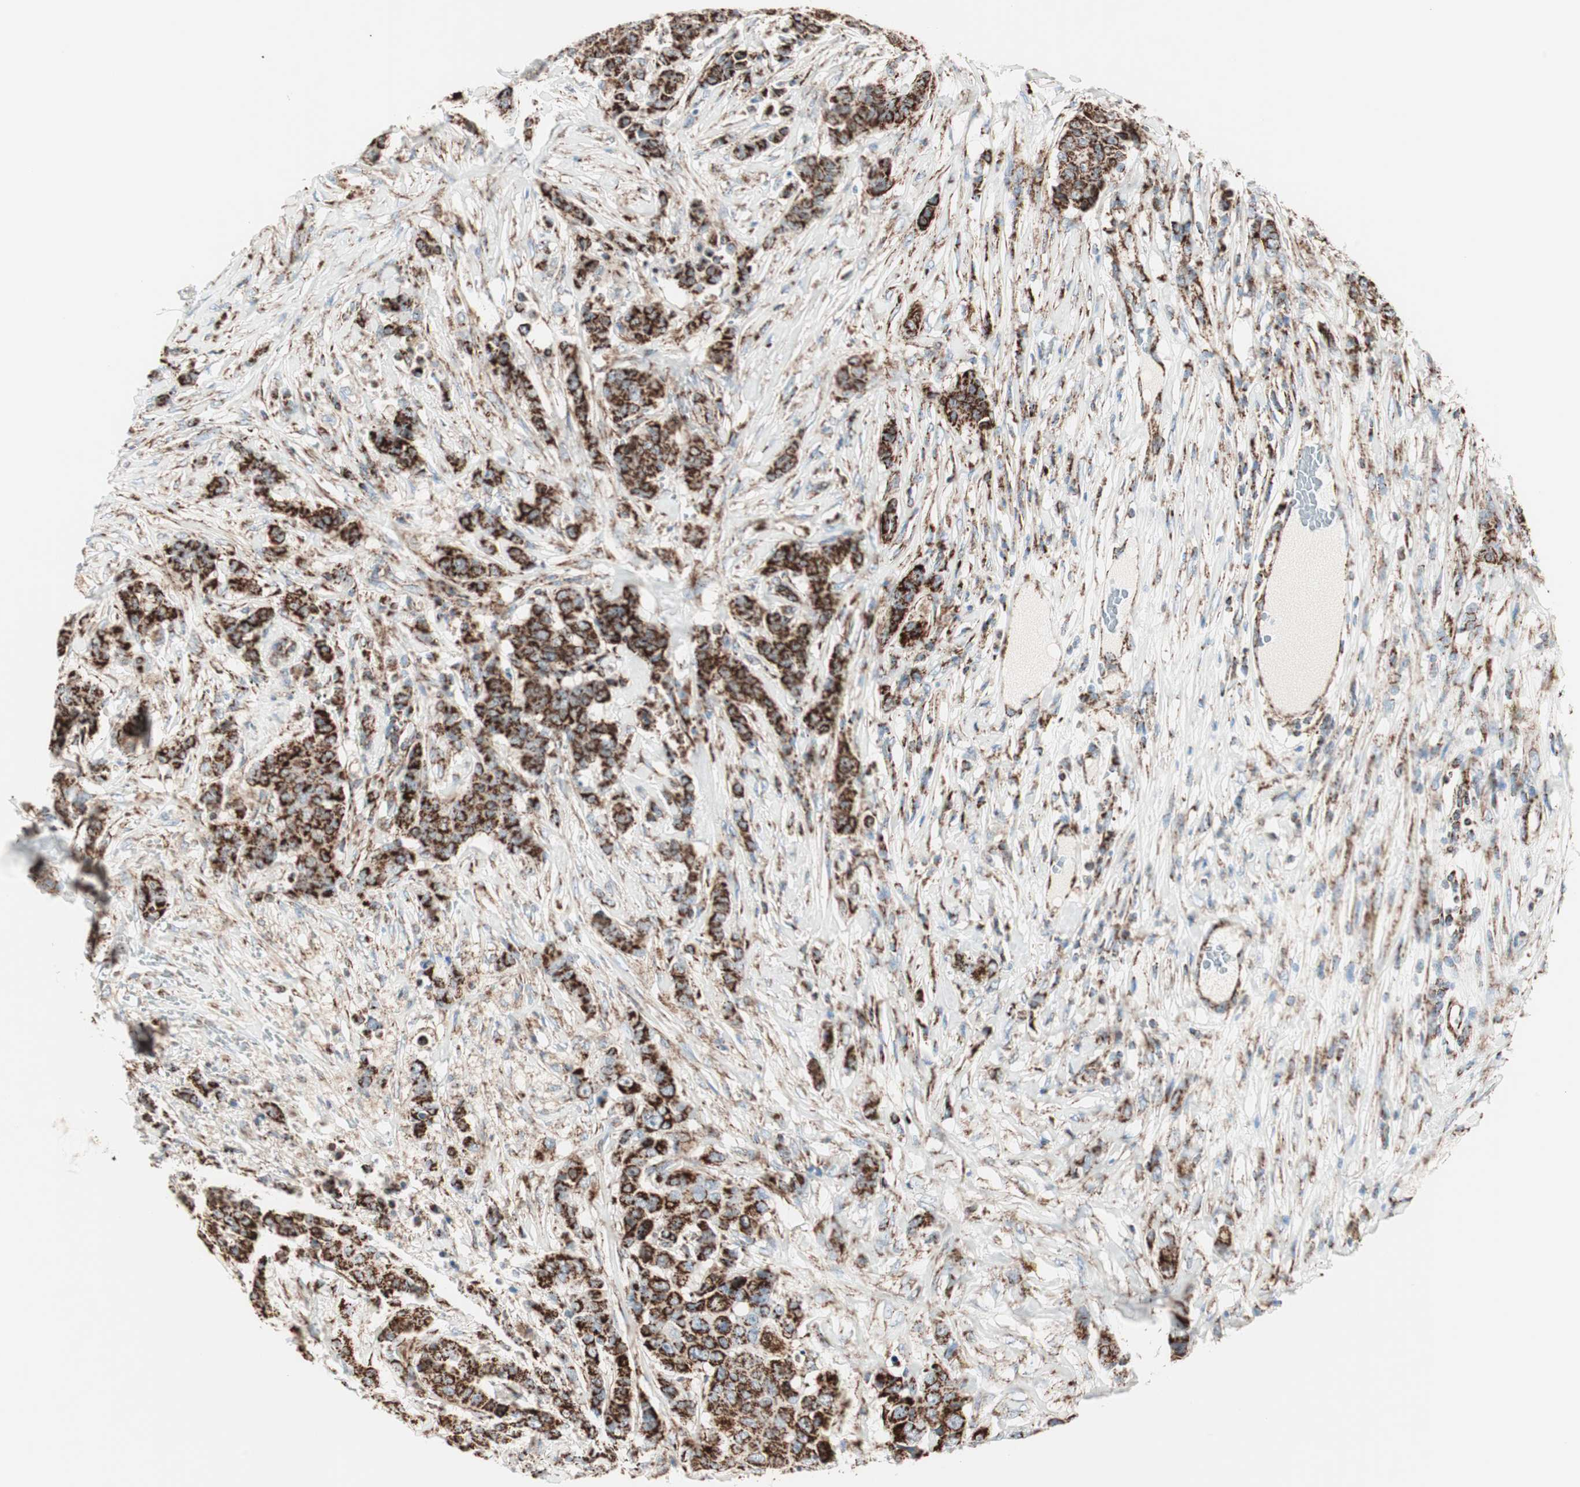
{"staining": {"intensity": "strong", "quantity": ">75%", "location": "cytoplasmic/membranous"}, "tissue": "breast cancer", "cell_type": "Tumor cells", "image_type": "cancer", "snomed": [{"axis": "morphology", "description": "Duct carcinoma"}, {"axis": "topography", "description": "Breast"}], "caption": "Immunohistochemical staining of human breast intraductal carcinoma shows high levels of strong cytoplasmic/membranous expression in about >75% of tumor cells.", "gene": "TOMM20", "patient": {"sex": "female", "age": 40}}